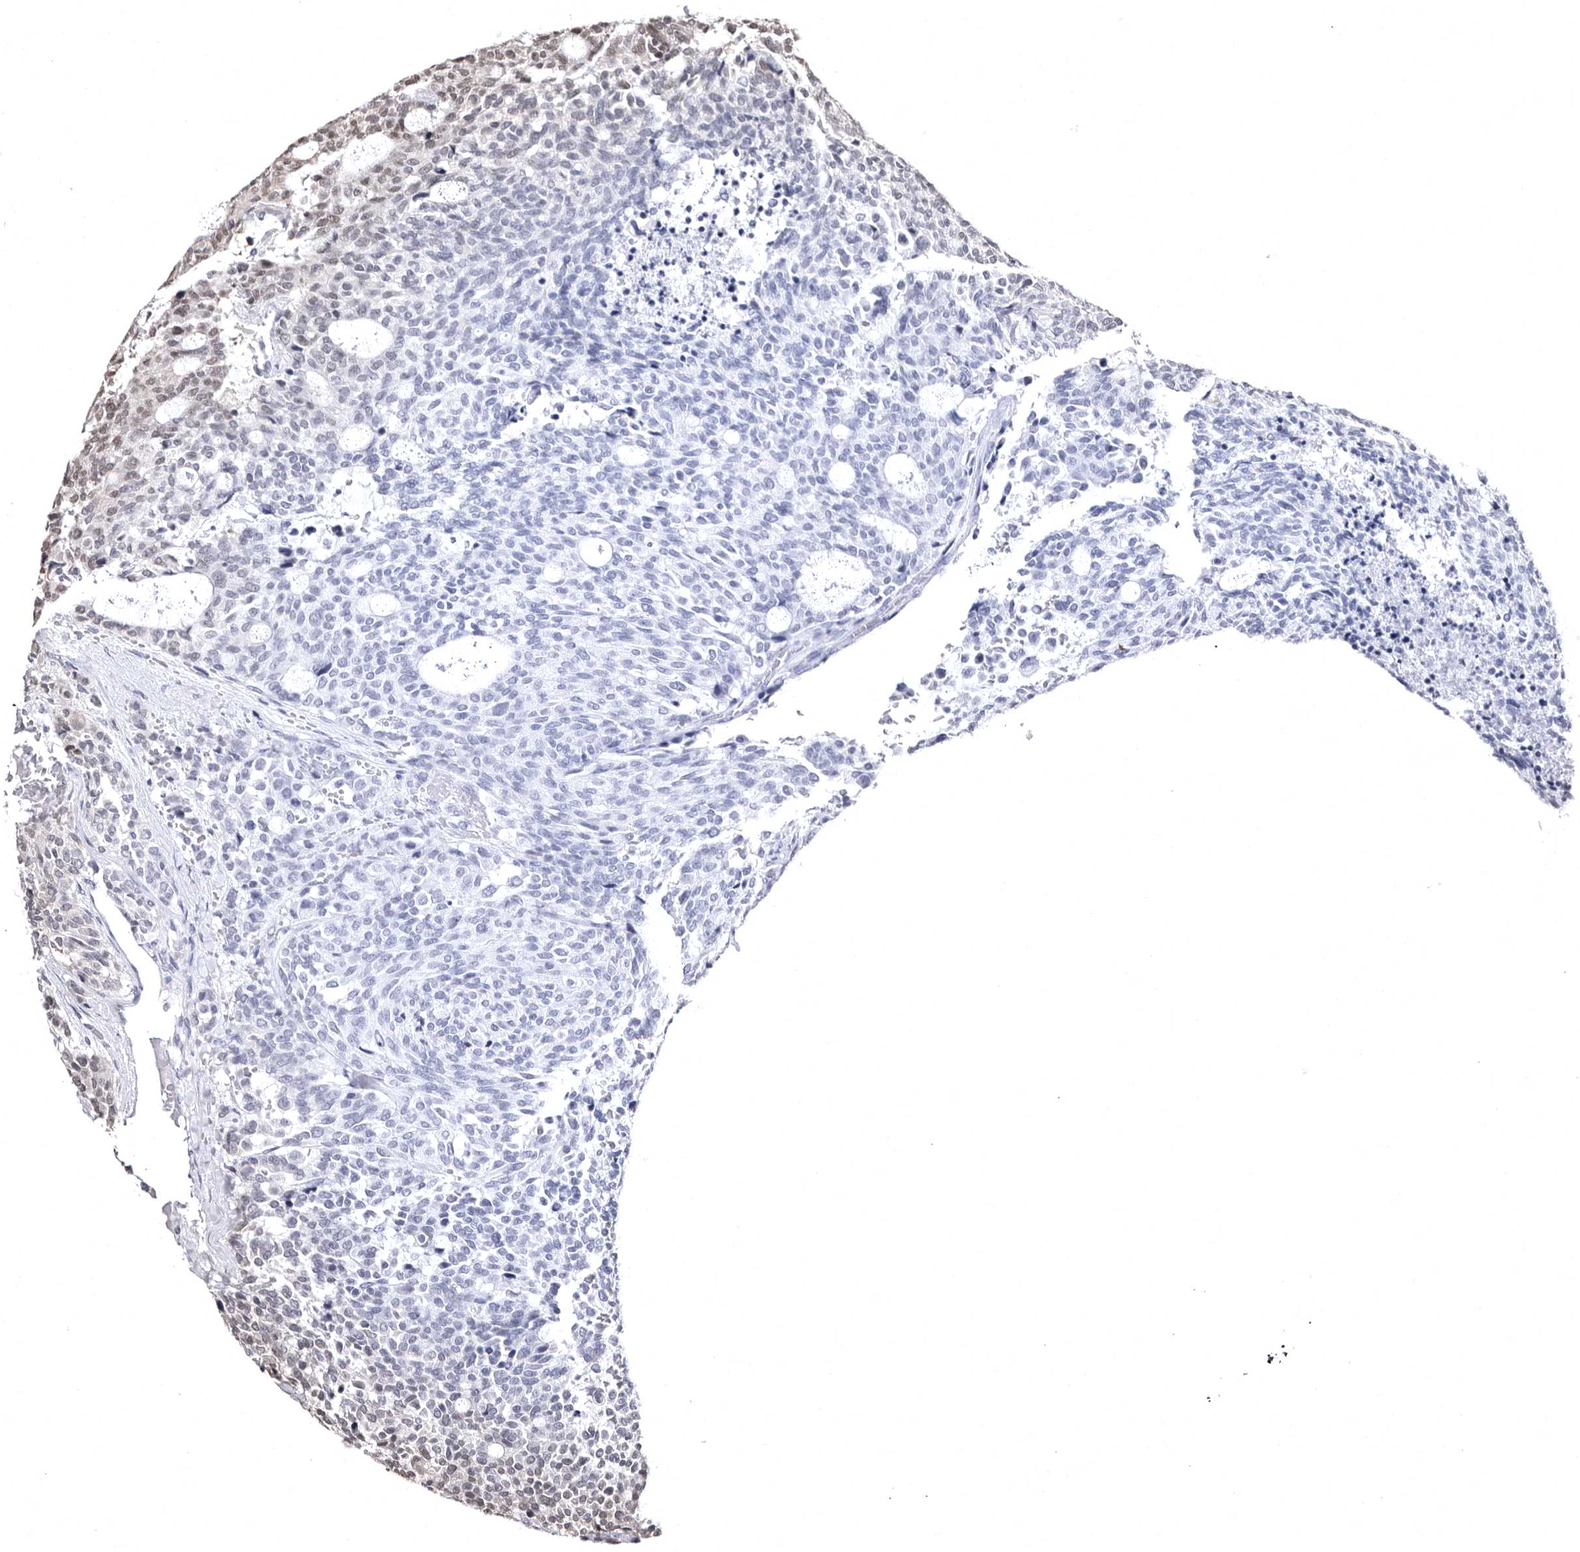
{"staining": {"intensity": "moderate", "quantity": "25%-75%", "location": "nuclear"}, "tissue": "carcinoid", "cell_type": "Tumor cells", "image_type": "cancer", "snomed": [{"axis": "morphology", "description": "Carcinoid, malignant, NOS"}, {"axis": "topography", "description": "Pancreas"}], "caption": "Approximately 25%-75% of tumor cells in carcinoid demonstrate moderate nuclear protein staining as visualized by brown immunohistochemical staining.", "gene": "PHF20L1", "patient": {"sex": "female", "age": 54}}